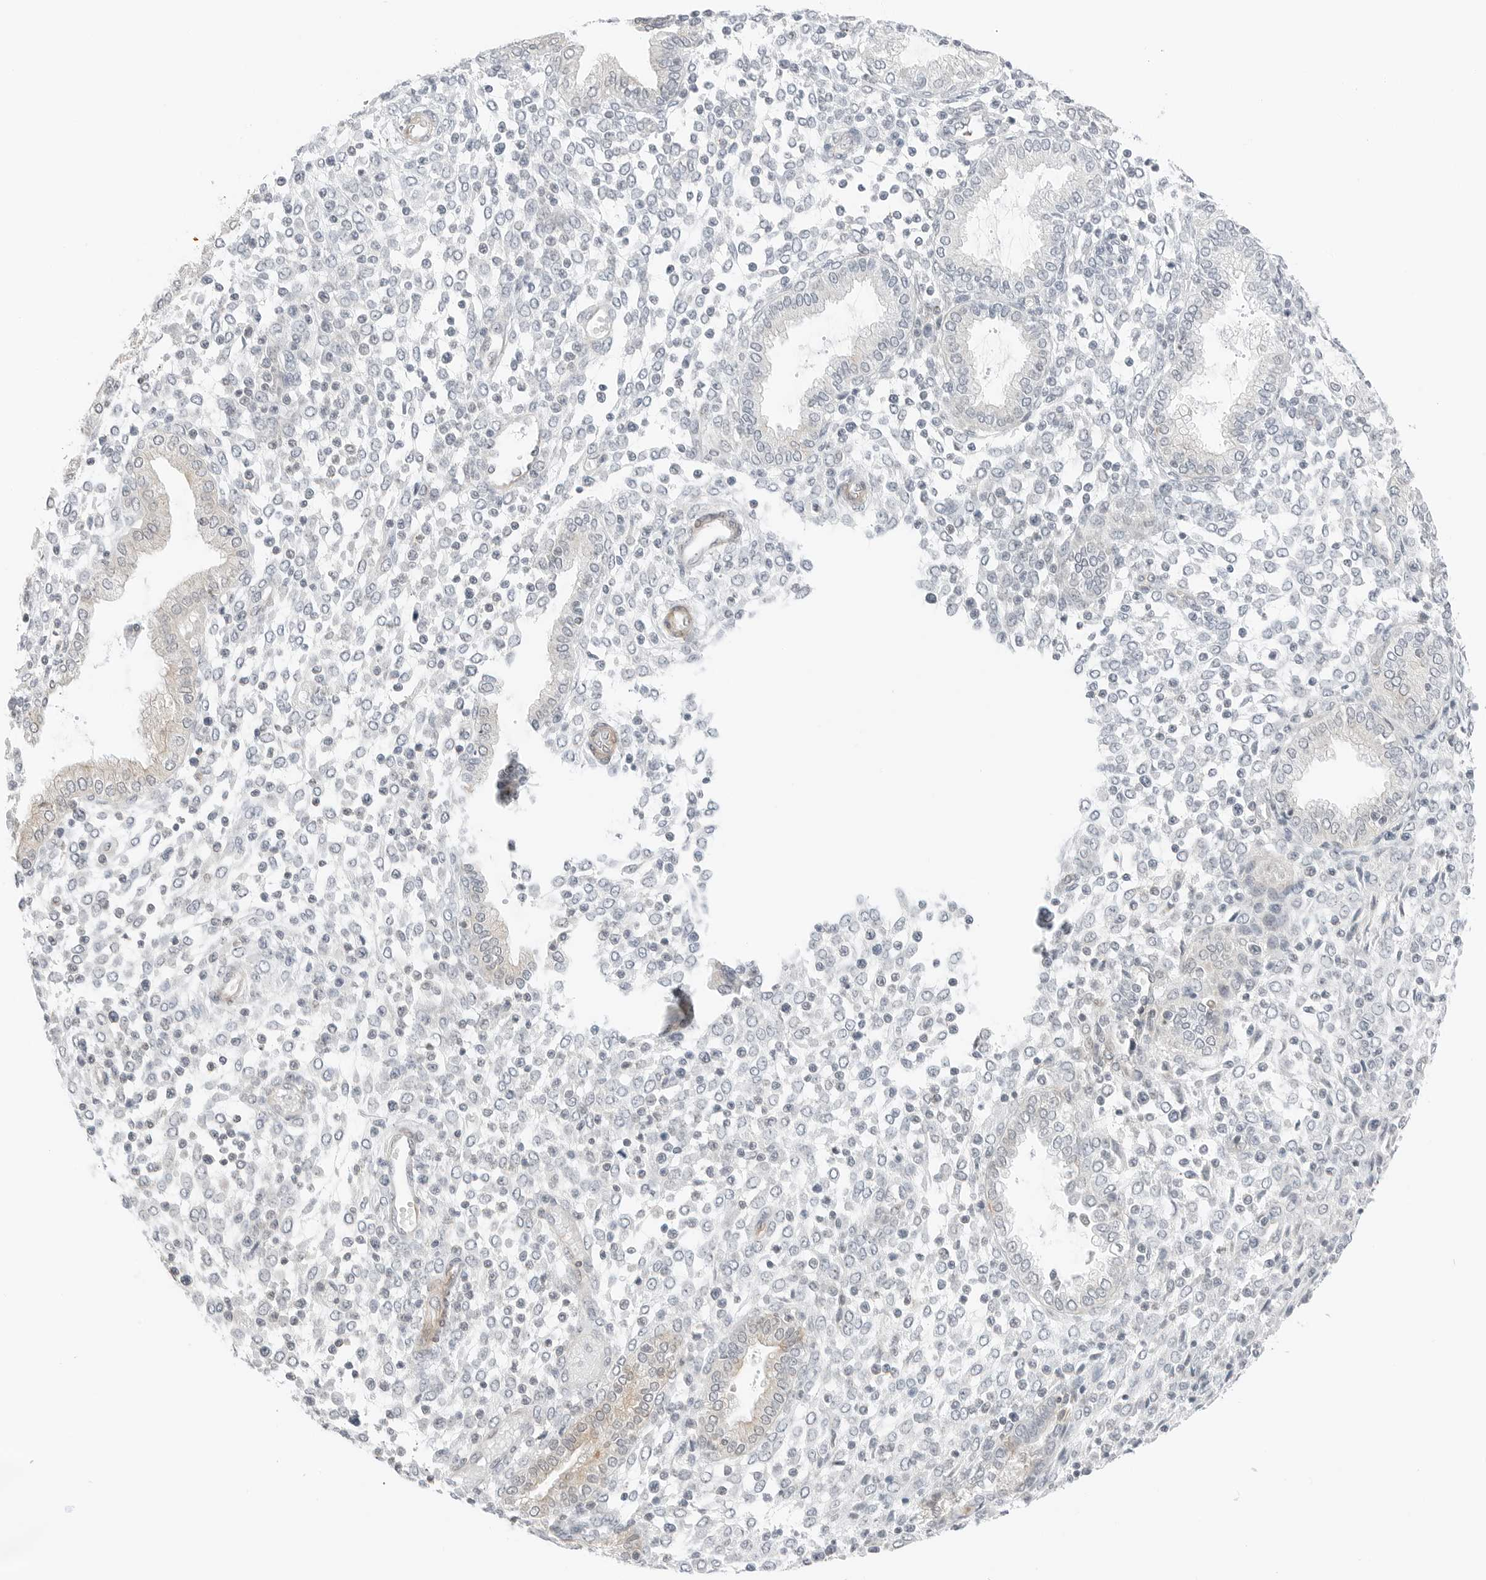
{"staining": {"intensity": "negative", "quantity": "none", "location": "none"}, "tissue": "endometrium", "cell_type": "Cells in endometrial stroma", "image_type": "normal", "snomed": [{"axis": "morphology", "description": "Normal tissue, NOS"}, {"axis": "topography", "description": "Endometrium"}], "caption": "The histopathology image displays no significant expression in cells in endometrial stroma of endometrium. Brightfield microscopy of immunohistochemistry (IHC) stained with DAB (brown) and hematoxylin (blue), captured at high magnification.", "gene": "IQCC", "patient": {"sex": "female", "age": 53}}